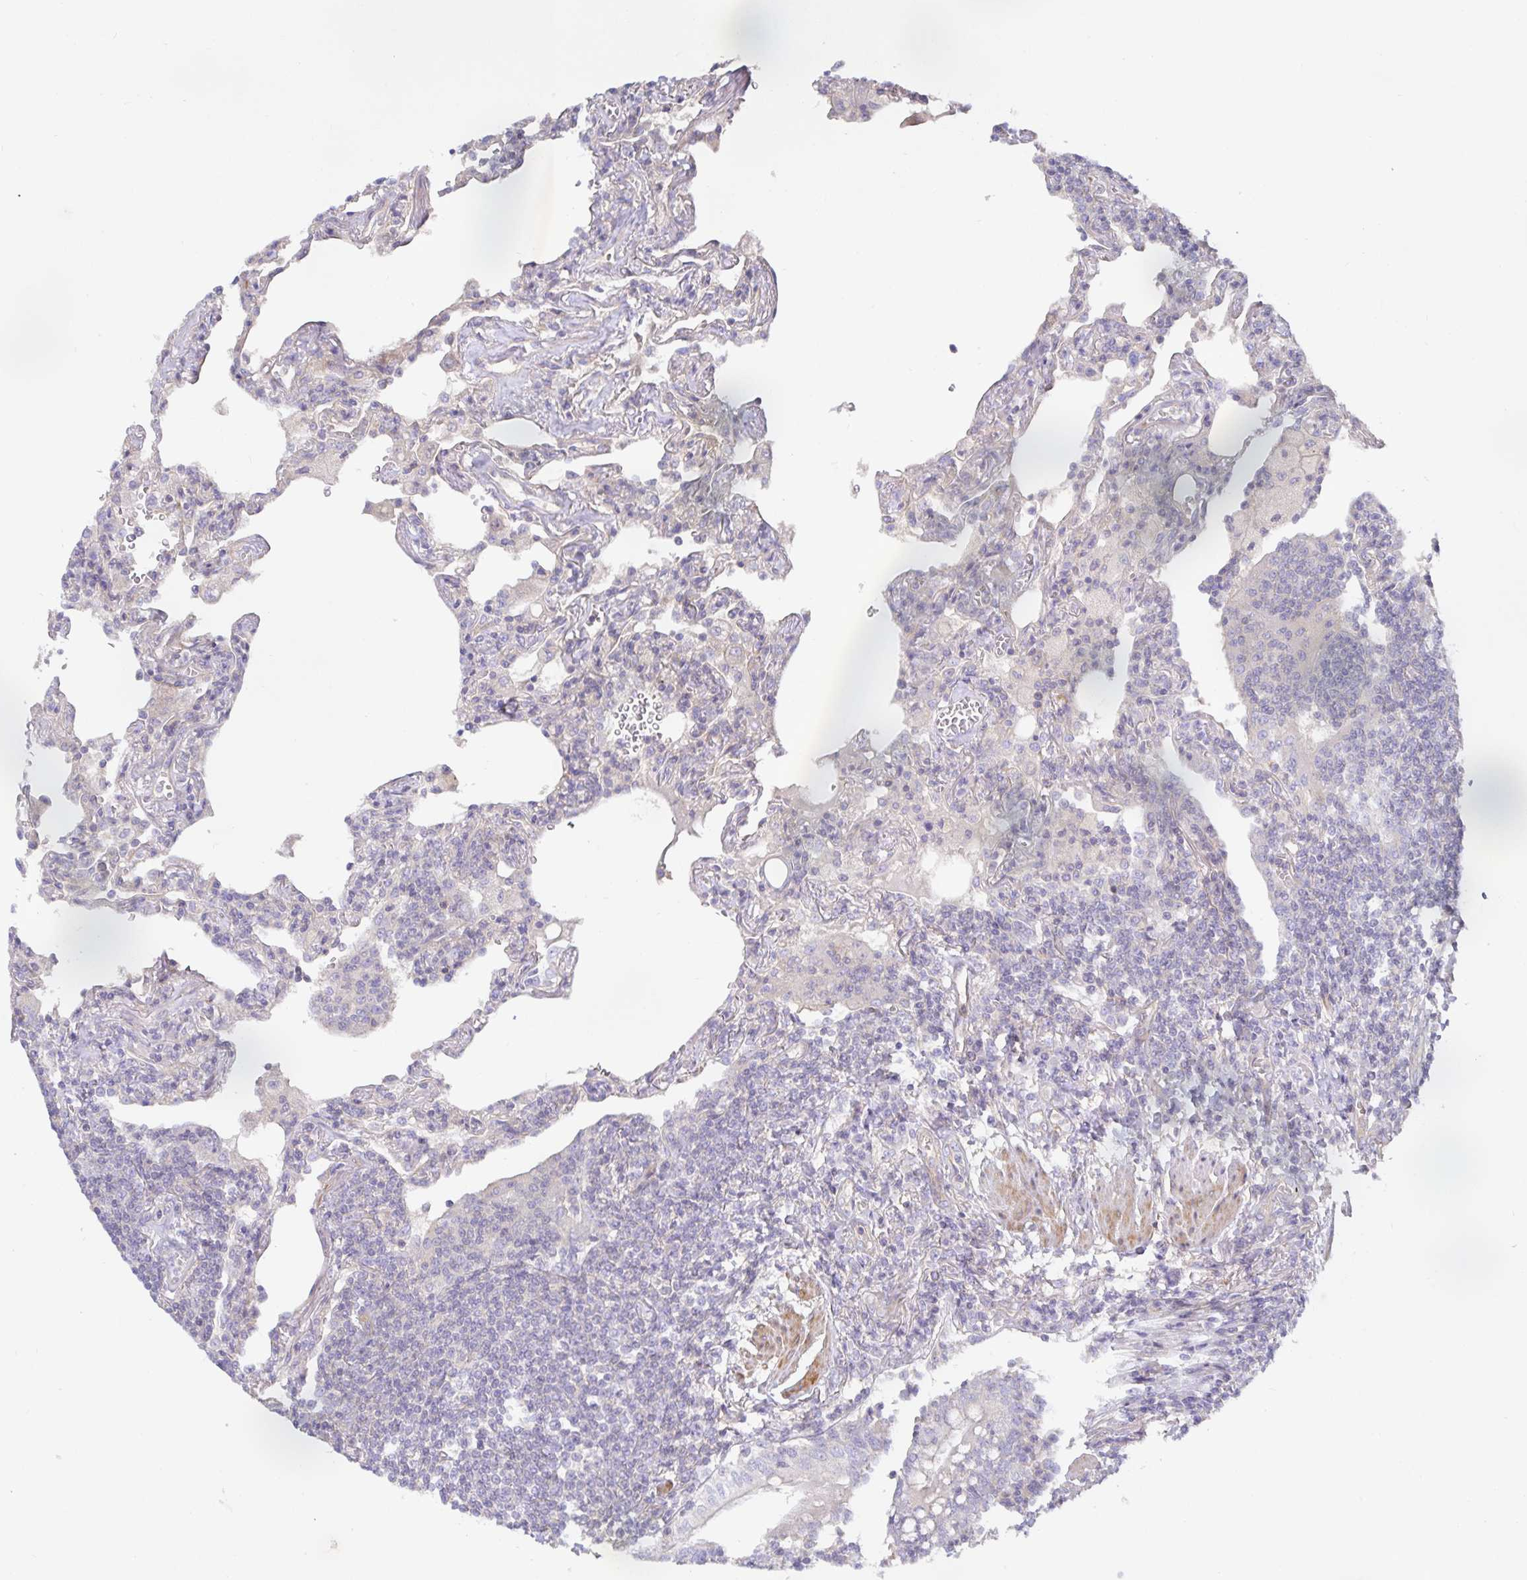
{"staining": {"intensity": "negative", "quantity": "none", "location": "none"}, "tissue": "lymphoma", "cell_type": "Tumor cells", "image_type": "cancer", "snomed": [{"axis": "morphology", "description": "Malignant lymphoma, non-Hodgkin's type, Low grade"}, {"axis": "topography", "description": "Lung"}], "caption": "A high-resolution histopathology image shows immunohistochemistry staining of malignant lymphoma, non-Hodgkin's type (low-grade), which displays no significant staining in tumor cells. The staining is performed using DAB (3,3'-diaminobenzidine) brown chromogen with nuclei counter-stained in using hematoxylin.", "gene": "METTL22", "patient": {"sex": "female", "age": 71}}